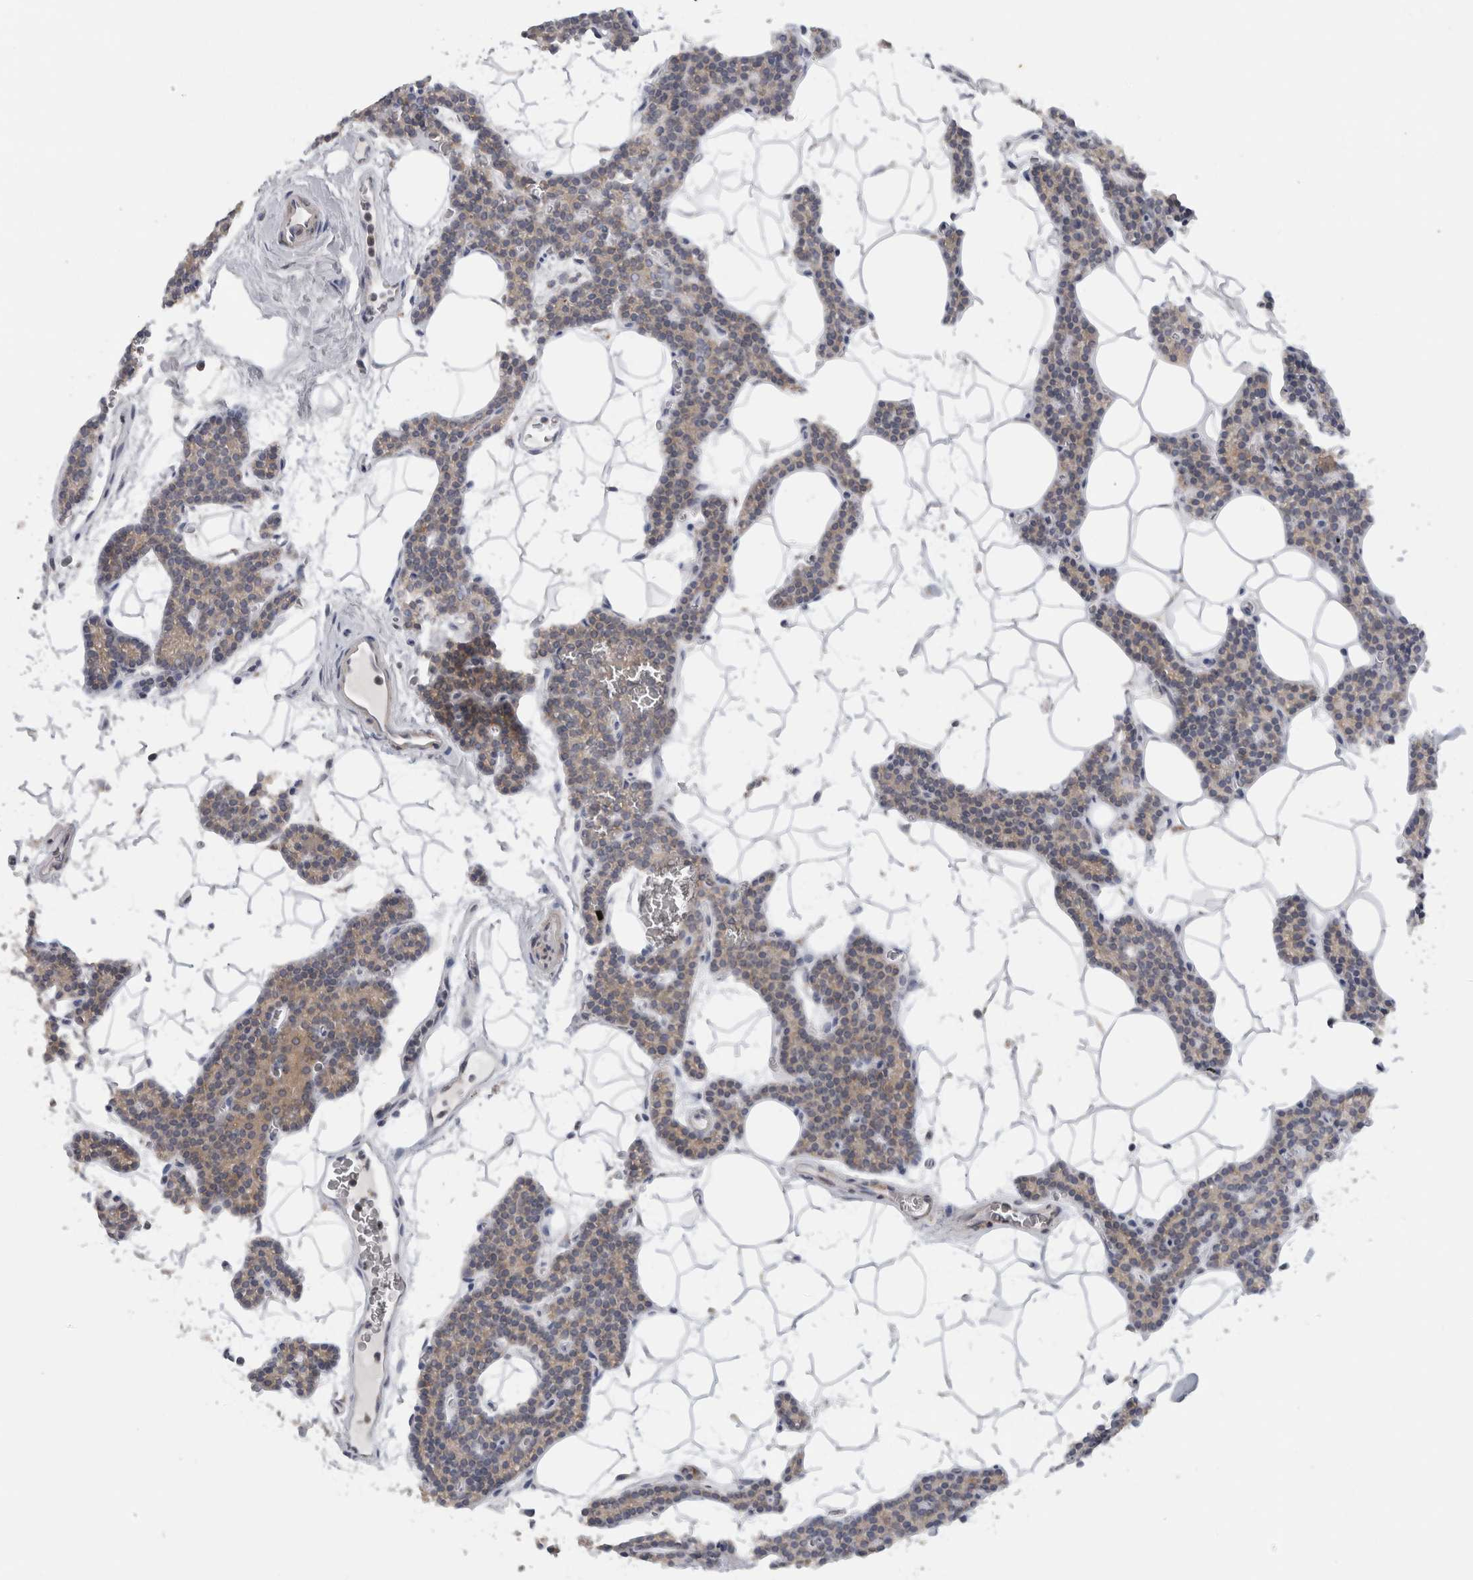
{"staining": {"intensity": "weak", "quantity": ">75%", "location": "cytoplasmic/membranous"}, "tissue": "parathyroid gland", "cell_type": "Glandular cells", "image_type": "normal", "snomed": [{"axis": "morphology", "description": "Normal tissue, NOS"}, {"axis": "topography", "description": "Parathyroid gland"}], "caption": "Glandular cells reveal weak cytoplasmic/membranous expression in about >75% of cells in unremarkable parathyroid gland.", "gene": "MGAT1", "patient": {"sex": "male", "age": 42}}